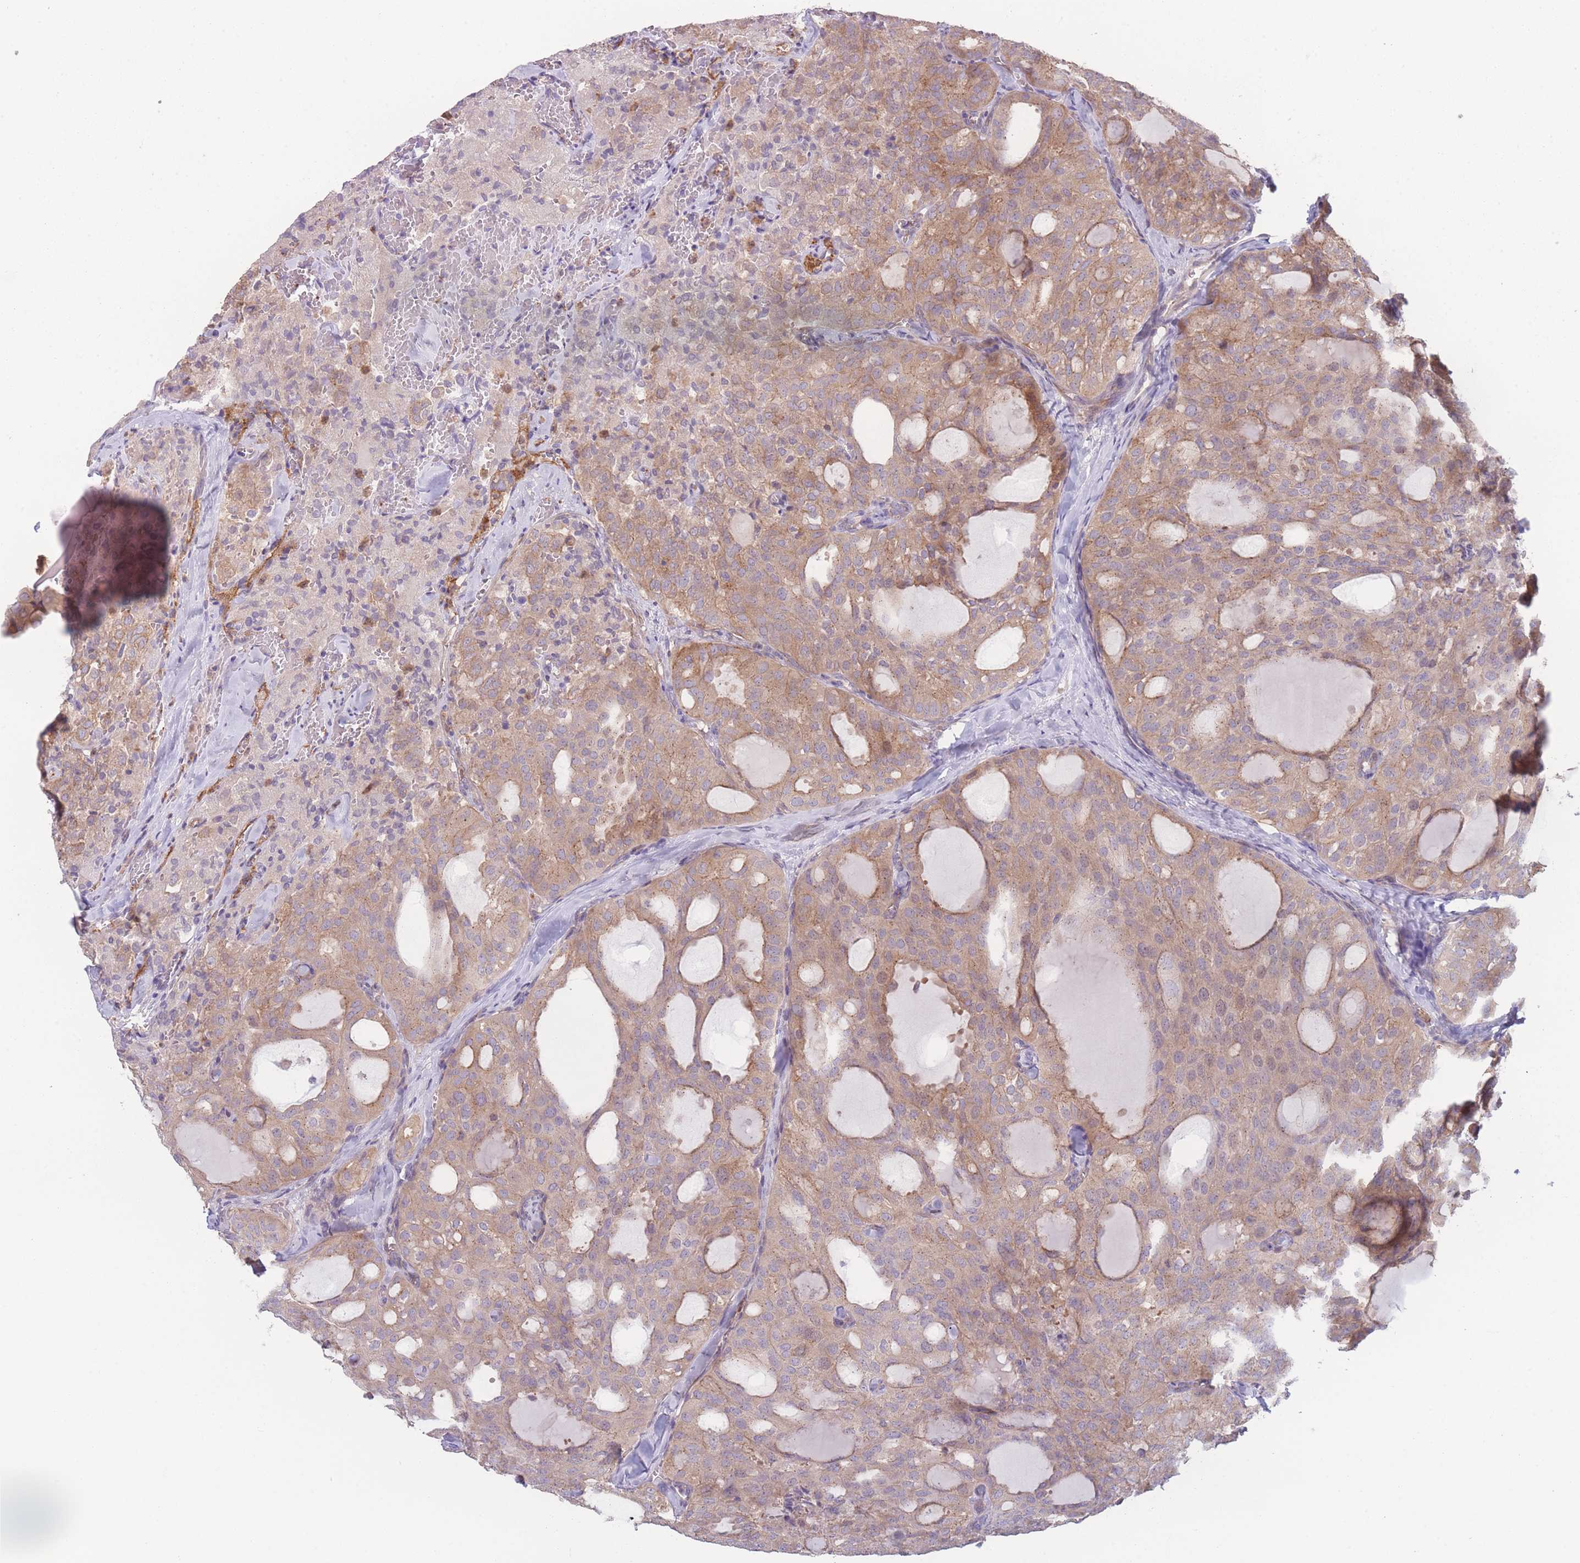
{"staining": {"intensity": "weak", "quantity": "25%-75%", "location": "cytoplasmic/membranous"}, "tissue": "thyroid cancer", "cell_type": "Tumor cells", "image_type": "cancer", "snomed": [{"axis": "morphology", "description": "Follicular adenoma carcinoma, NOS"}, {"axis": "topography", "description": "Thyroid gland"}], "caption": "An immunohistochemistry histopathology image of neoplastic tissue is shown. Protein staining in brown highlights weak cytoplasmic/membranous positivity in thyroid cancer (follicular adenoma carcinoma) within tumor cells.", "gene": "STEAP3", "patient": {"sex": "male", "age": 75}}